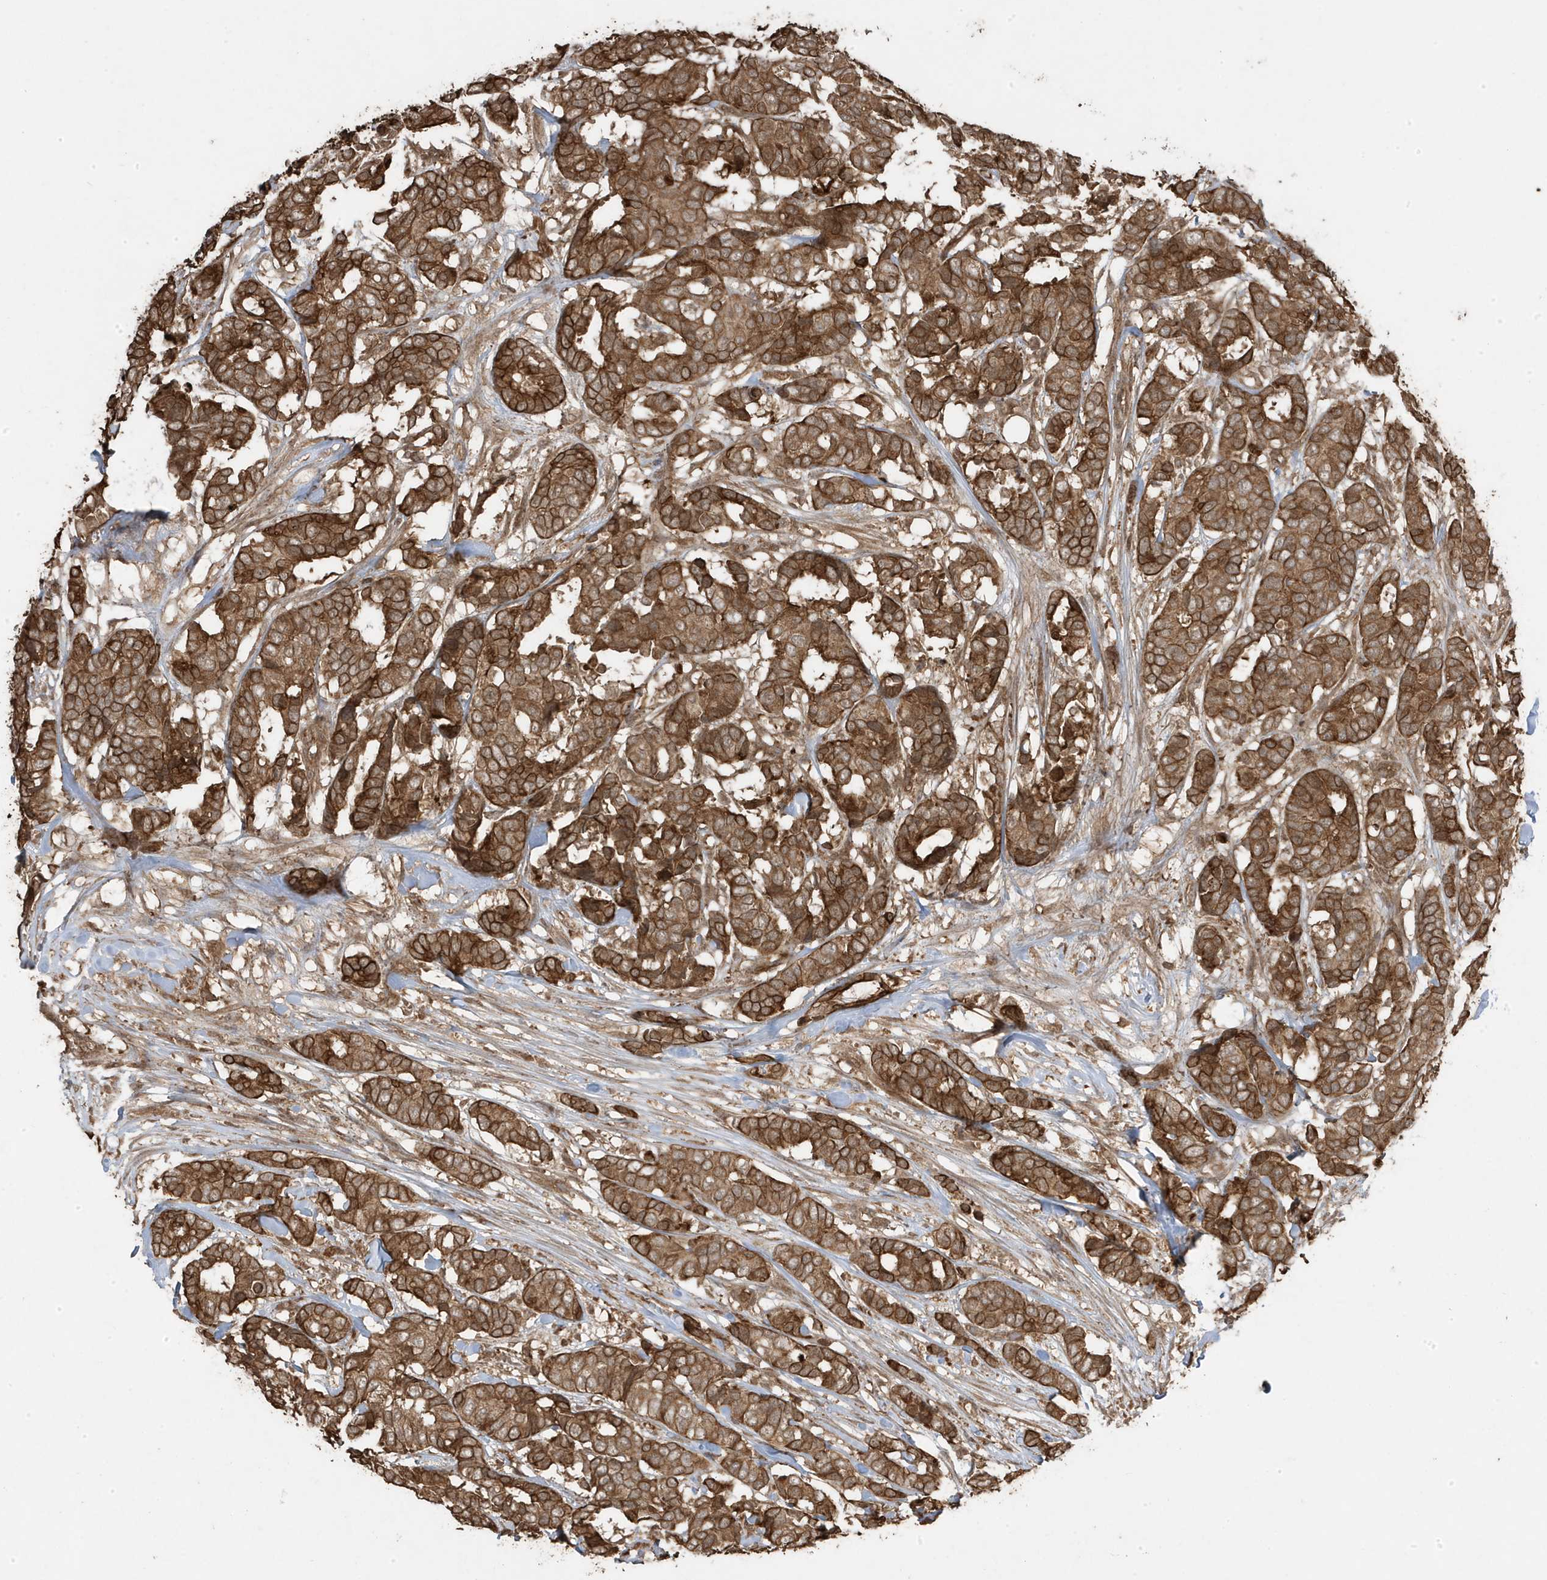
{"staining": {"intensity": "strong", "quantity": ">75%", "location": "cytoplasmic/membranous"}, "tissue": "breast cancer", "cell_type": "Tumor cells", "image_type": "cancer", "snomed": [{"axis": "morphology", "description": "Duct carcinoma"}, {"axis": "topography", "description": "Breast"}], "caption": "About >75% of tumor cells in human breast cancer demonstrate strong cytoplasmic/membranous protein staining as visualized by brown immunohistochemical staining.", "gene": "ASAP1", "patient": {"sex": "female", "age": 87}}